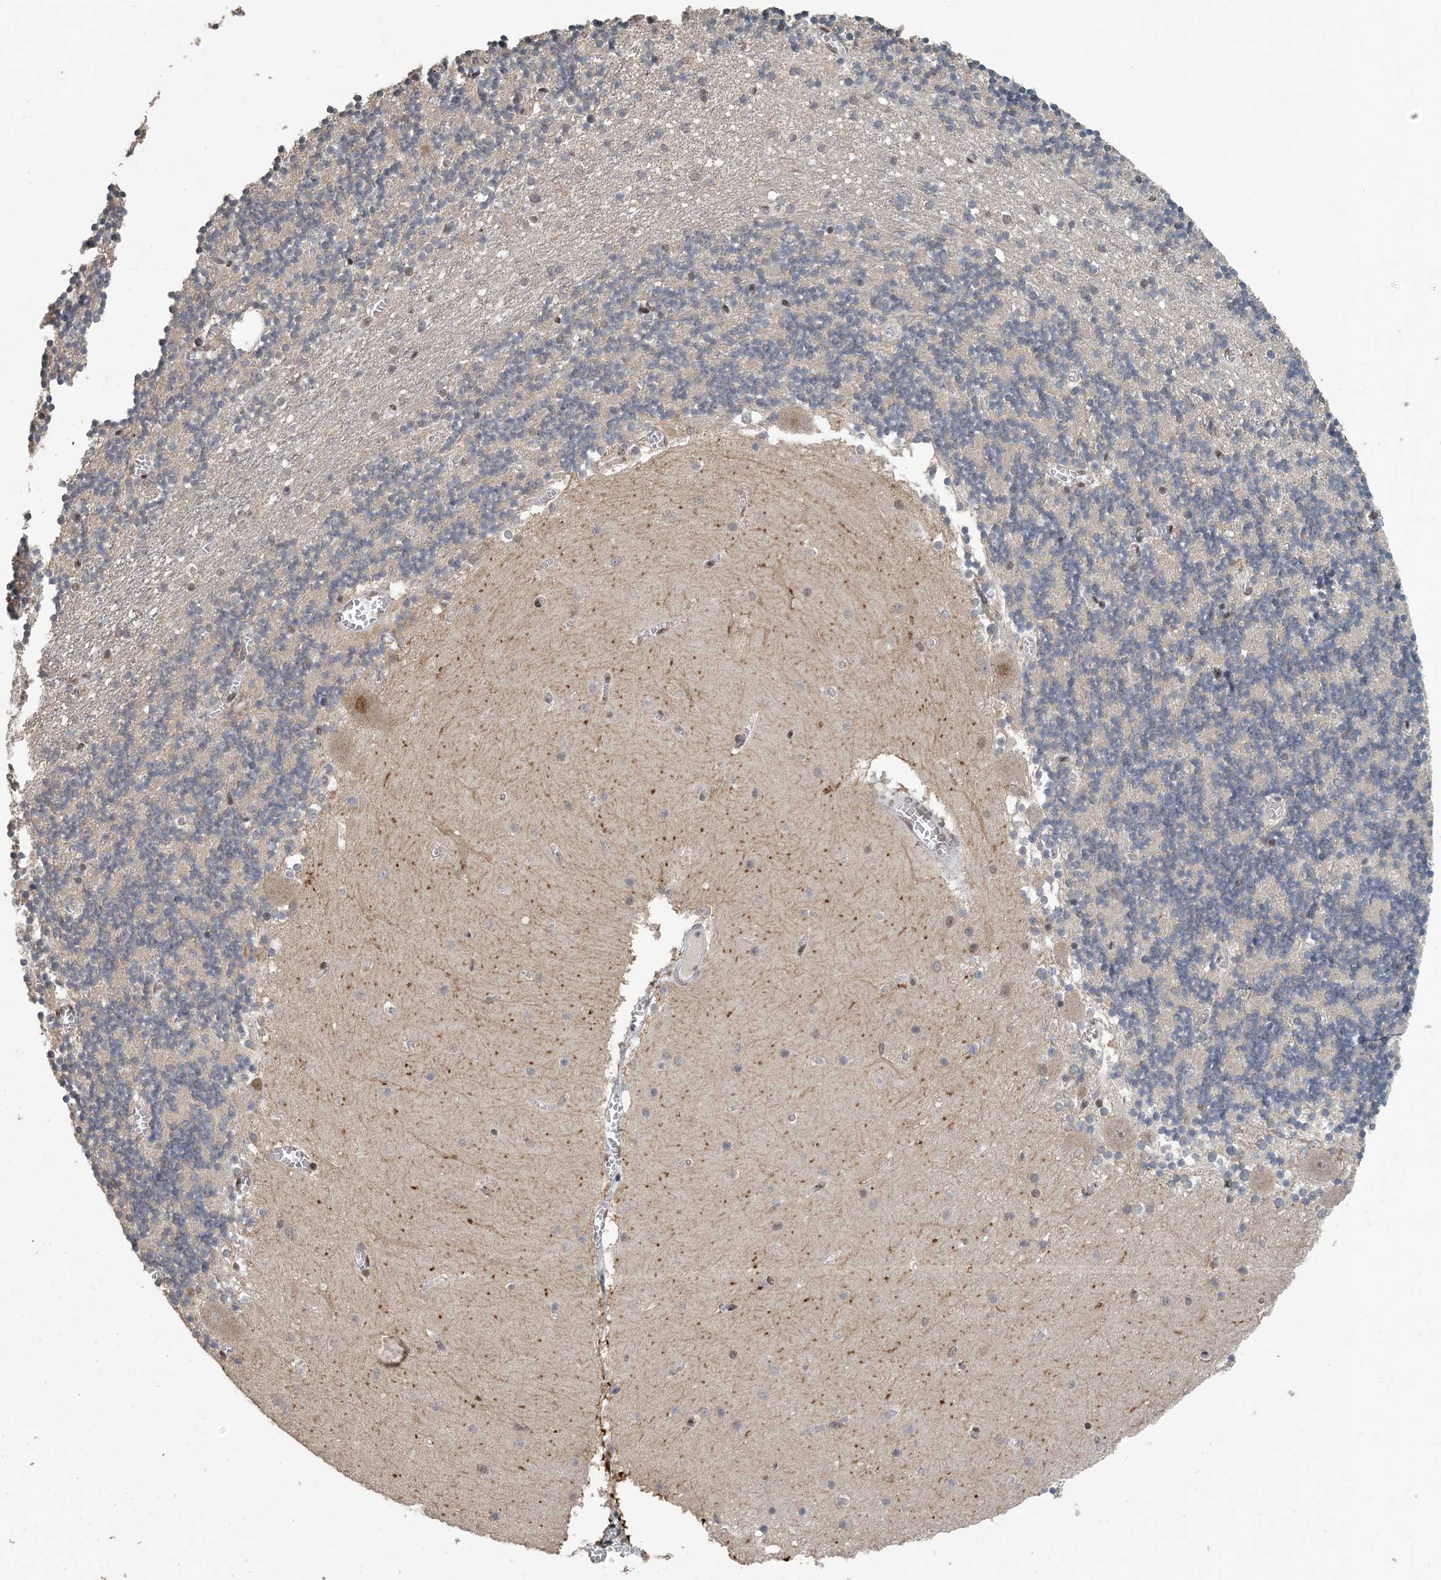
{"staining": {"intensity": "negative", "quantity": "none", "location": "none"}, "tissue": "cerebellum", "cell_type": "Cells in granular layer", "image_type": "normal", "snomed": [{"axis": "morphology", "description": "Normal tissue, NOS"}, {"axis": "topography", "description": "Cerebellum"}], "caption": "Immunohistochemical staining of benign human cerebellum exhibits no significant staining in cells in granular layer. The staining is performed using DAB brown chromogen with nuclei counter-stained in using hematoxylin.", "gene": "MBD2", "patient": {"sex": "female", "age": 28}}